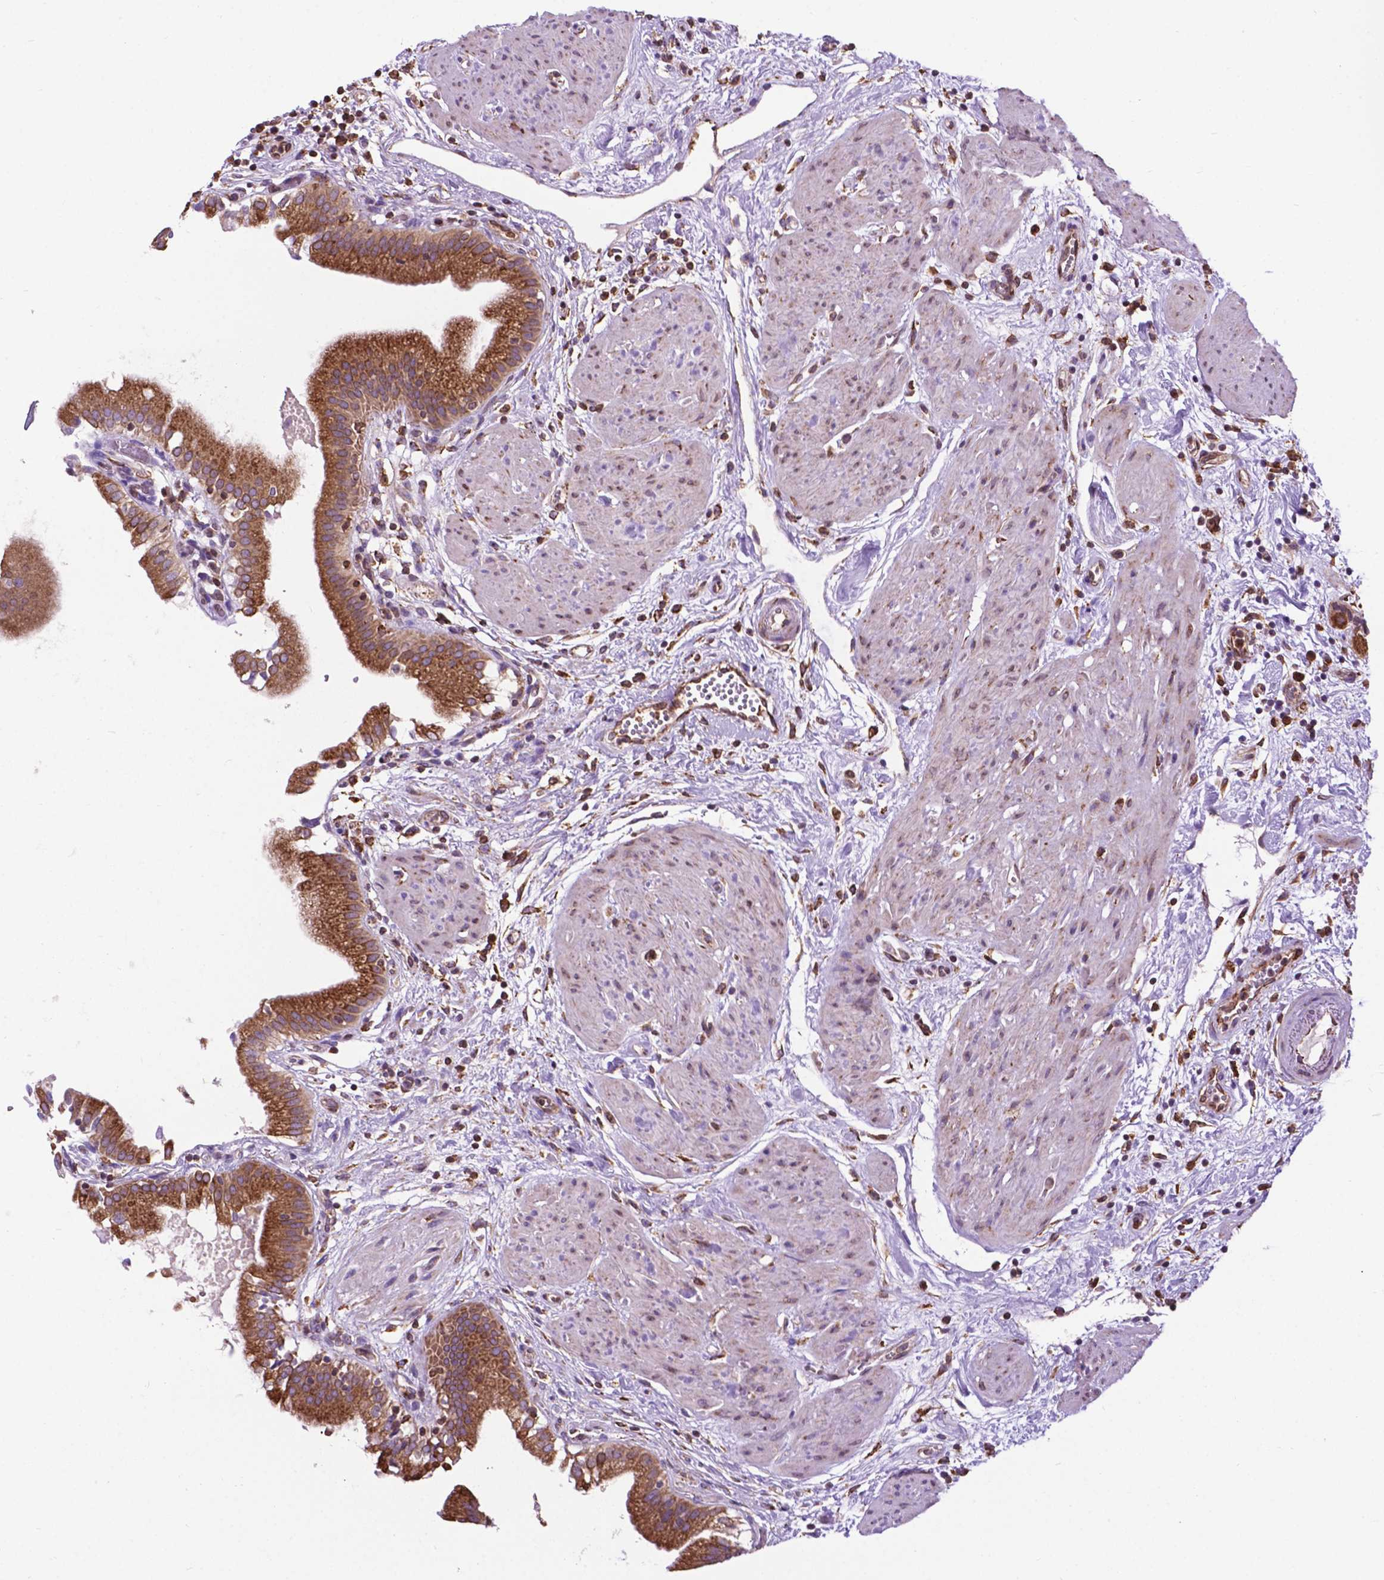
{"staining": {"intensity": "moderate", "quantity": "25%-75%", "location": "cytoplasmic/membranous"}, "tissue": "gallbladder", "cell_type": "Glandular cells", "image_type": "normal", "snomed": [{"axis": "morphology", "description": "Normal tissue, NOS"}, {"axis": "topography", "description": "Gallbladder"}], "caption": "Moderate cytoplasmic/membranous staining is seen in approximately 25%-75% of glandular cells in benign gallbladder. (Stains: DAB (3,3'-diaminobenzidine) in brown, nuclei in blue, Microscopy: brightfield microscopy at high magnification).", "gene": "GANAB", "patient": {"sex": "female", "age": 65}}